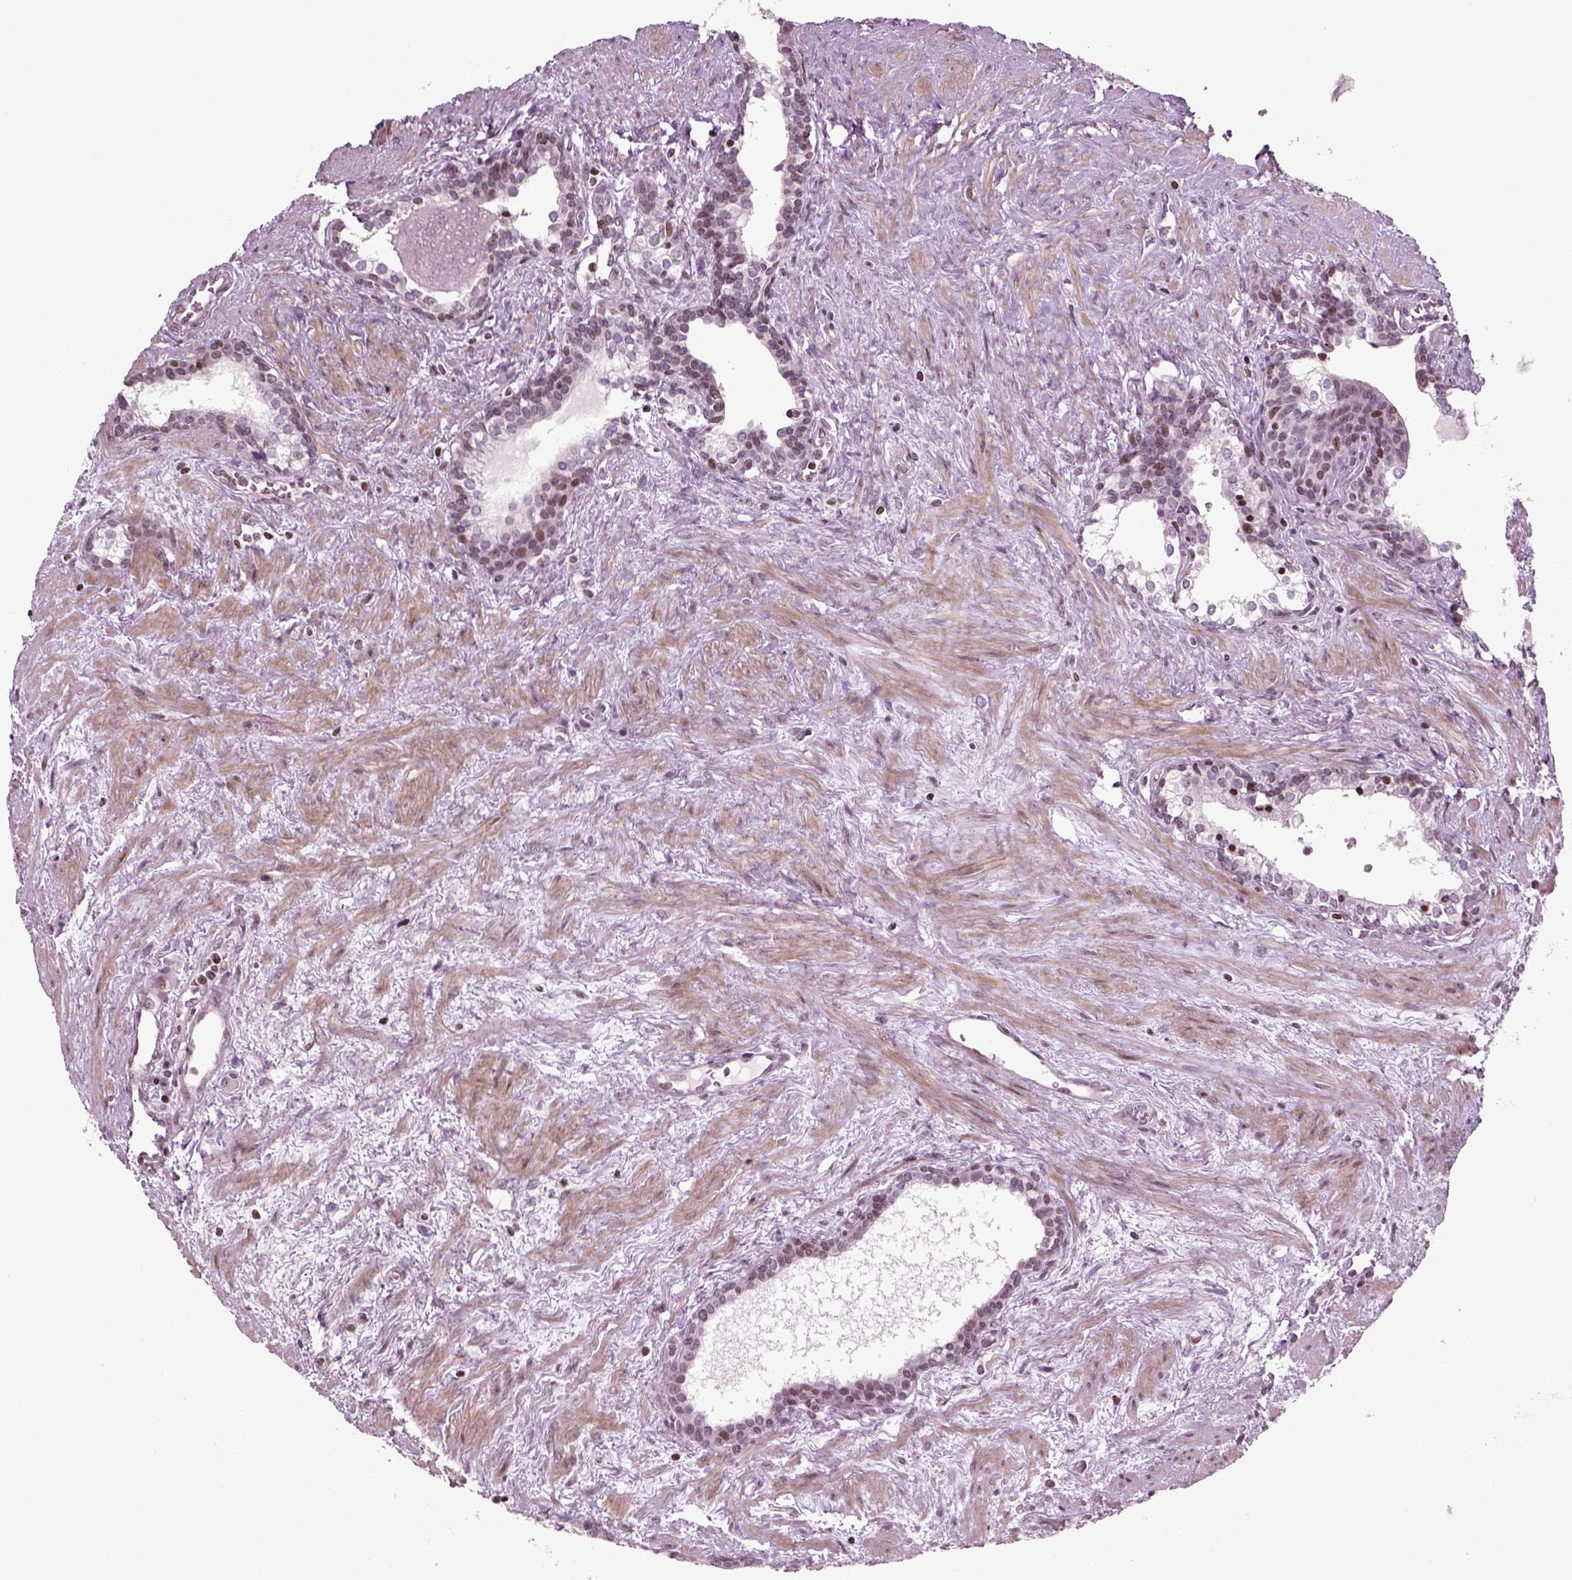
{"staining": {"intensity": "negative", "quantity": "none", "location": "none"}, "tissue": "prostate cancer", "cell_type": "Tumor cells", "image_type": "cancer", "snomed": [{"axis": "morphology", "description": "Adenocarcinoma, NOS"}, {"axis": "morphology", "description": "Adenocarcinoma, High grade"}, {"axis": "topography", "description": "Prostate"}], "caption": "Immunohistochemistry micrograph of neoplastic tissue: human prostate cancer stained with DAB displays no significant protein expression in tumor cells.", "gene": "HEYL", "patient": {"sex": "male", "age": 61}}